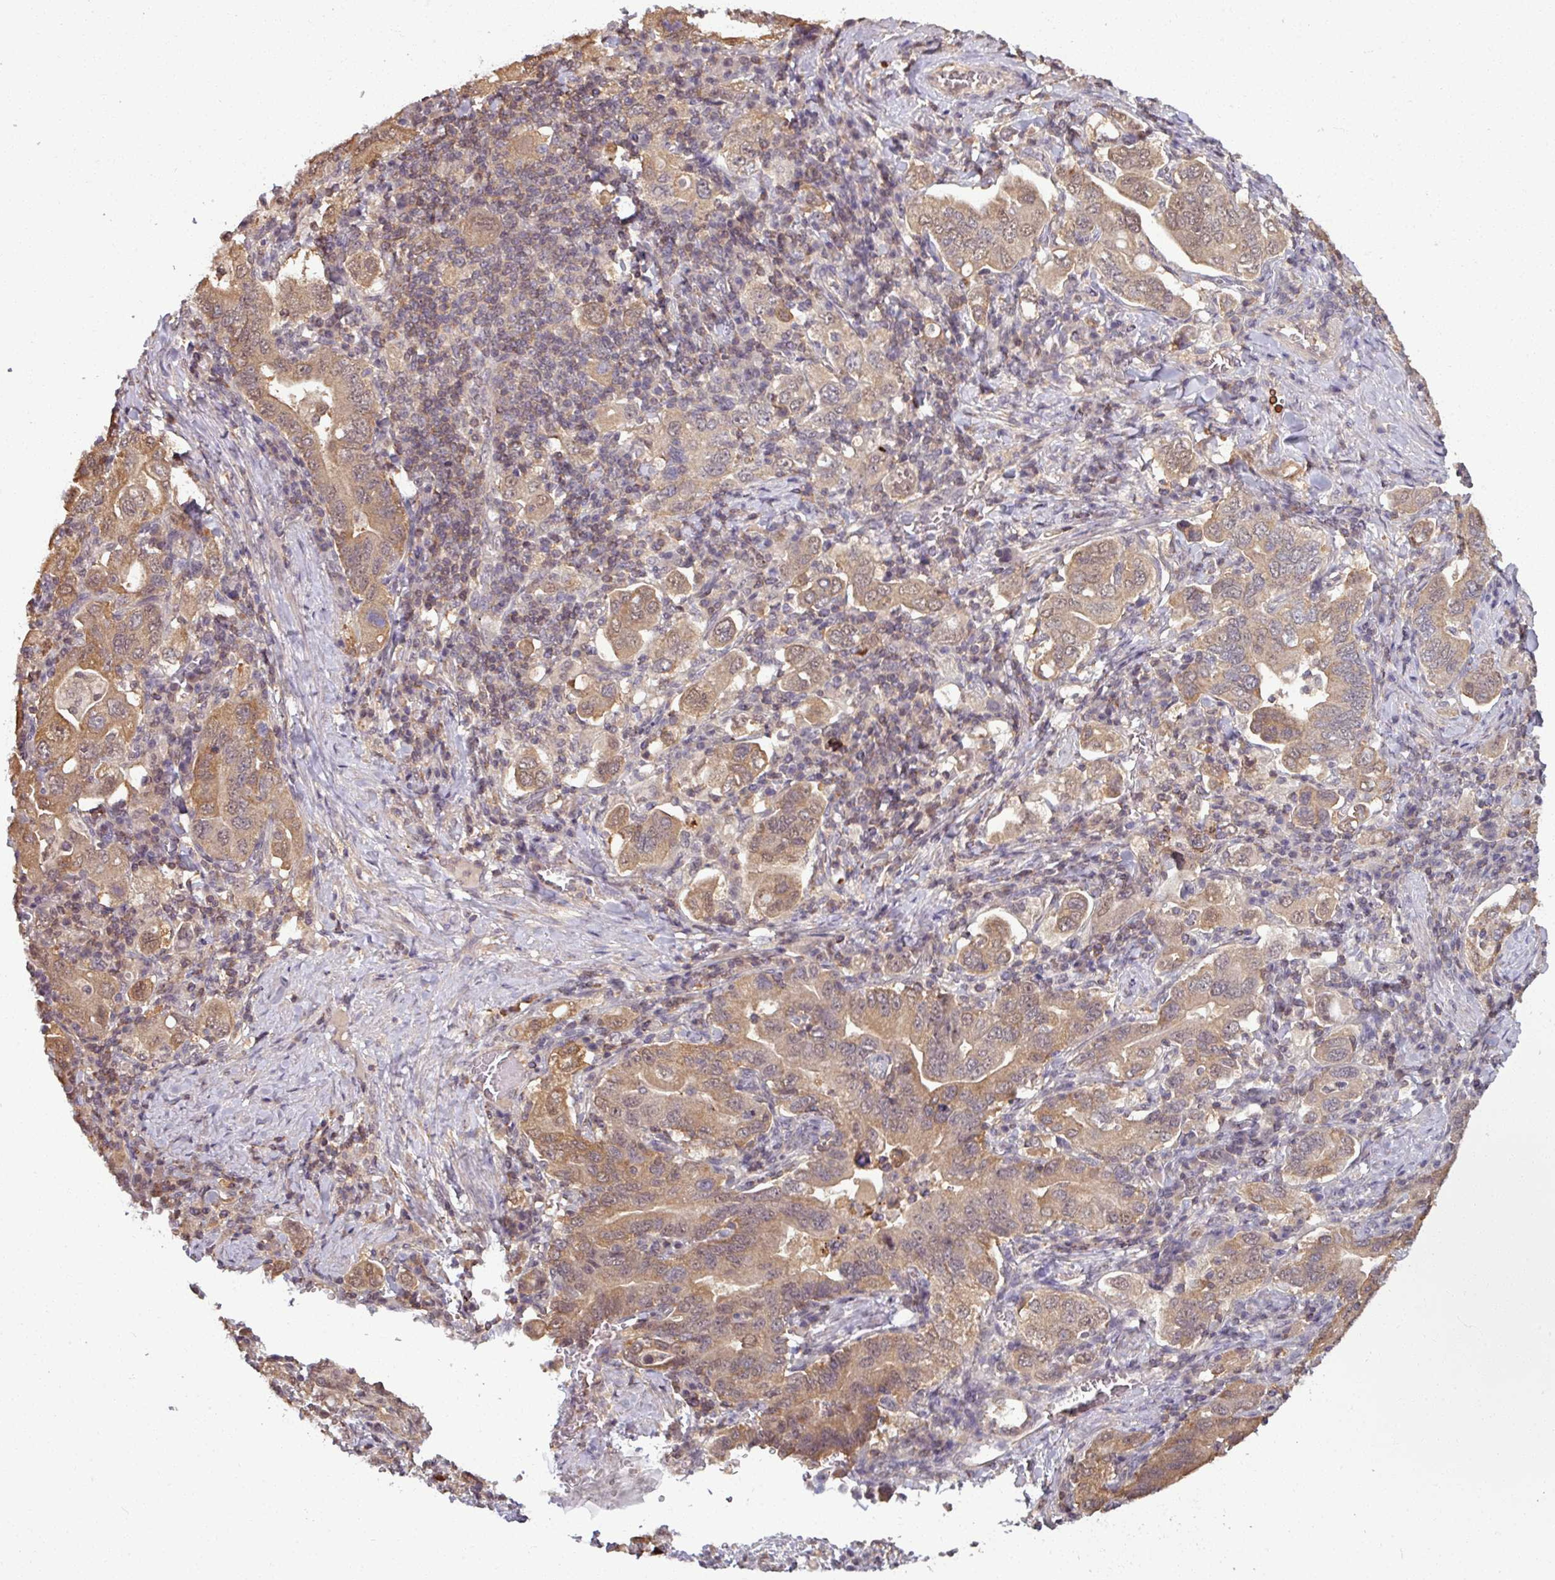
{"staining": {"intensity": "moderate", "quantity": ">75%", "location": "cytoplasmic/membranous"}, "tissue": "stomach cancer", "cell_type": "Tumor cells", "image_type": "cancer", "snomed": [{"axis": "morphology", "description": "Adenocarcinoma, NOS"}, {"axis": "topography", "description": "Stomach, upper"}, {"axis": "topography", "description": "Stomach"}], "caption": "The histopathology image exhibits a brown stain indicating the presence of a protein in the cytoplasmic/membranous of tumor cells in stomach adenocarcinoma.", "gene": "TUSC3", "patient": {"sex": "male", "age": 62}}